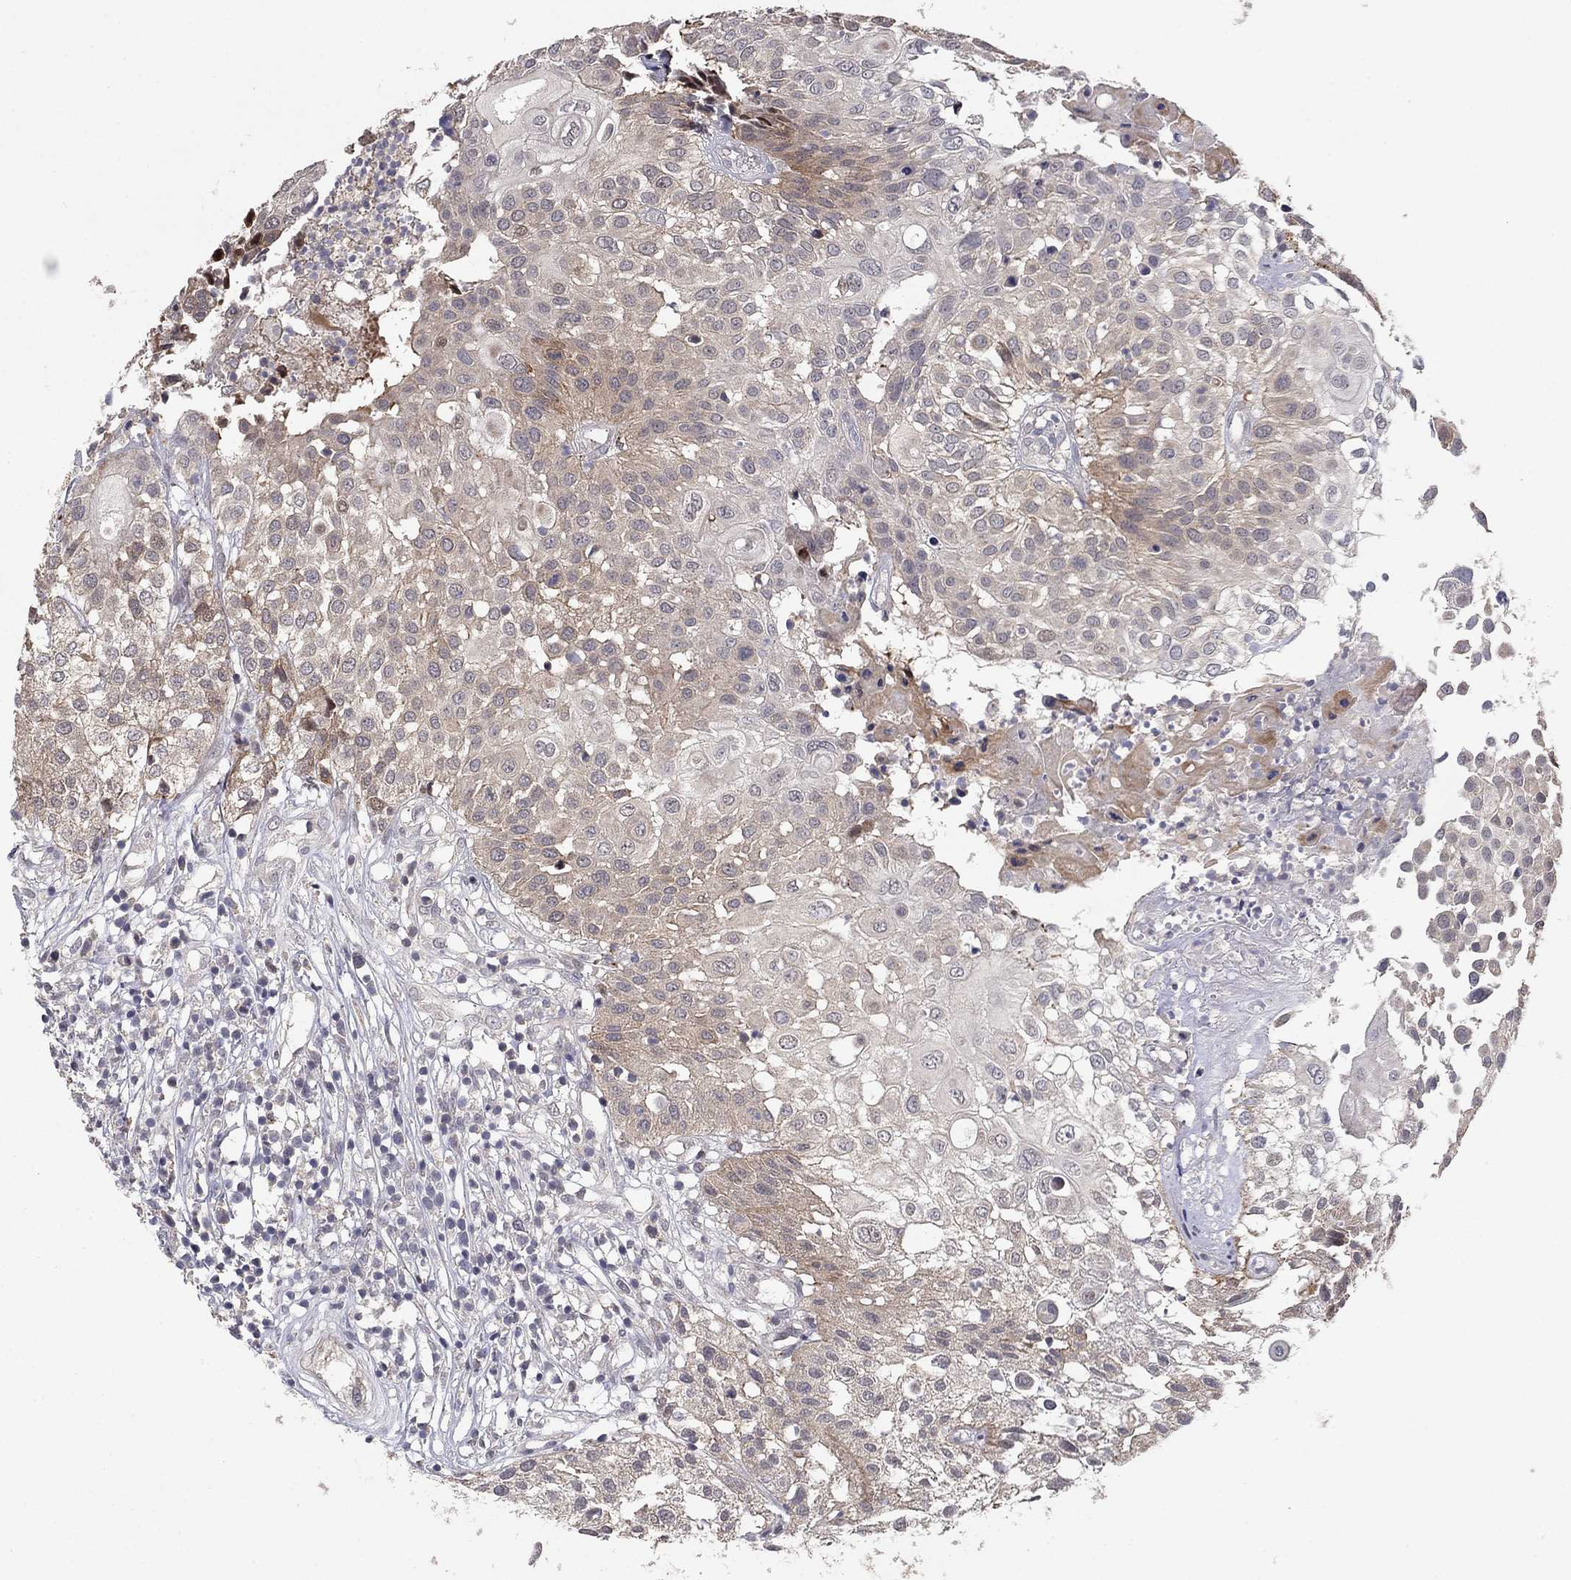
{"staining": {"intensity": "weak", "quantity": "25%-75%", "location": "cytoplasmic/membranous"}, "tissue": "urothelial cancer", "cell_type": "Tumor cells", "image_type": "cancer", "snomed": [{"axis": "morphology", "description": "Urothelial carcinoma, High grade"}, {"axis": "topography", "description": "Urinary bladder"}], "caption": "Protein staining of urothelial carcinoma (high-grade) tissue exhibits weak cytoplasmic/membranous positivity in about 25%-75% of tumor cells.", "gene": "LPCAT4", "patient": {"sex": "female", "age": 79}}